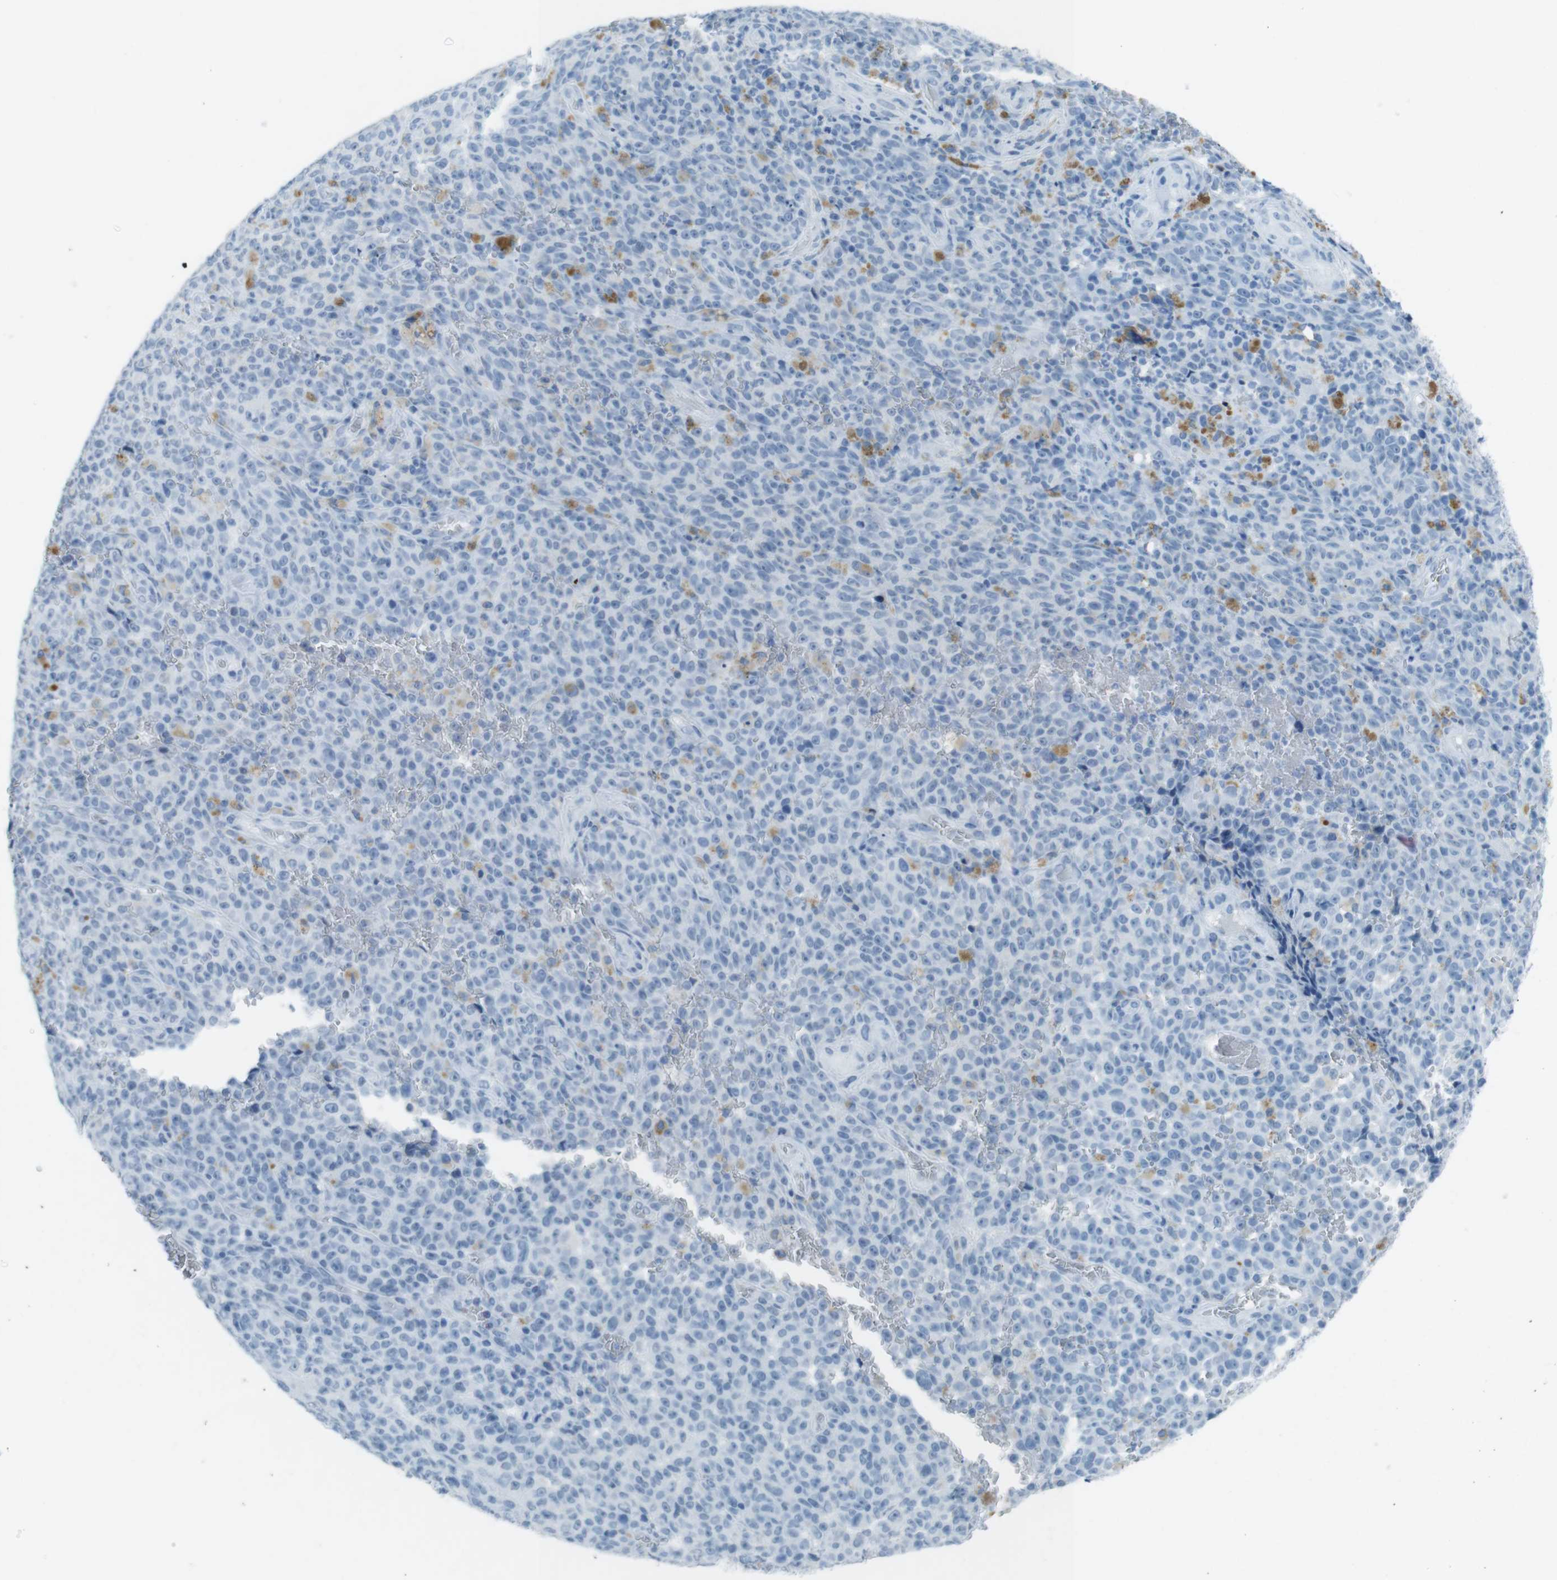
{"staining": {"intensity": "moderate", "quantity": "<25%", "location": "cytoplasmic/membranous"}, "tissue": "melanoma", "cell_type": "Tumor cells", "image_type": "cancer", "snomed": [{"axis": "morphology", "description": "Malignant melanoma, NOS"}, {"axis": "topography", "description": "Skin"}], "caption": "Malignant melanoma stained for a protein reveals moderate cytoplasmic/membranous positivity in tumor cells.", "gene": "TMEM207", "patient": {"sex": "female", "age": 82}}